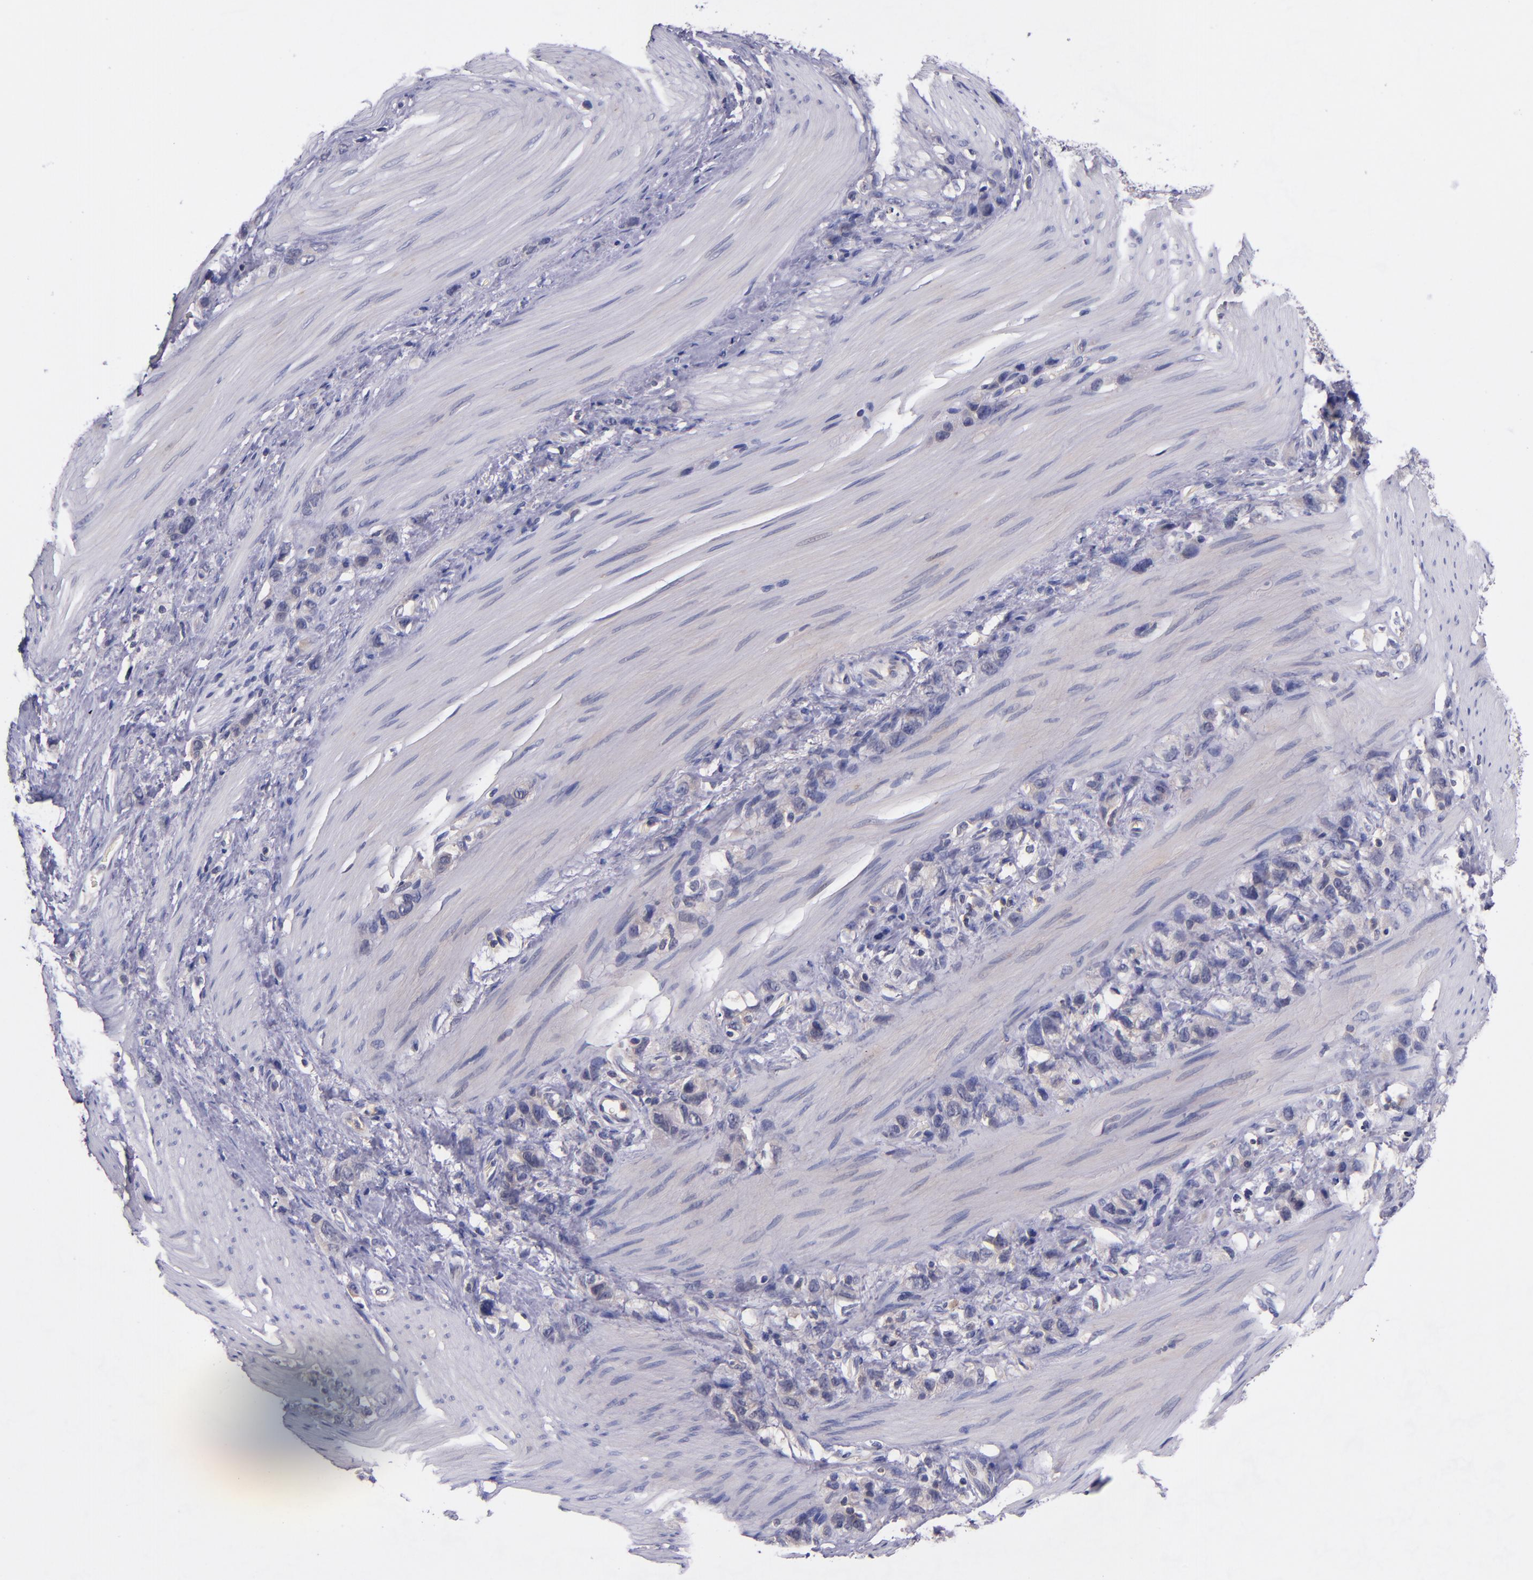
{"staining": {"intensity": "weak", "quantity": "25%-75%", "location": "cytoplasmic/membranous"}, "tissue": "stomach cancer", "cell_type": "Tumor cells", "image_type": "cancer", "snomed": [{"axis": "morphology", "description": "Normal tissue, NOS"}, {"axis": "morphology", "description": "Adenocarcinoma, NOS"}, {"axis": "morphology", "description": "Adenocarcinoma, High grade"}, {"axis": "topography", "description": "Stomach, upper"}, {"axis": "topography", "description": "Stomach"}], "caption": "Protein expression by IHC reveals weak cytoplasmic/membranous staining in approximately 25%-75% of tumor cells in stomach cancer (high-grade adenocarcinoma). (DAB IHC, brown staining for protein, blue staining for nuclei).", "gene": "RBP4", "patient": {"sex": "female", "age": 65}}